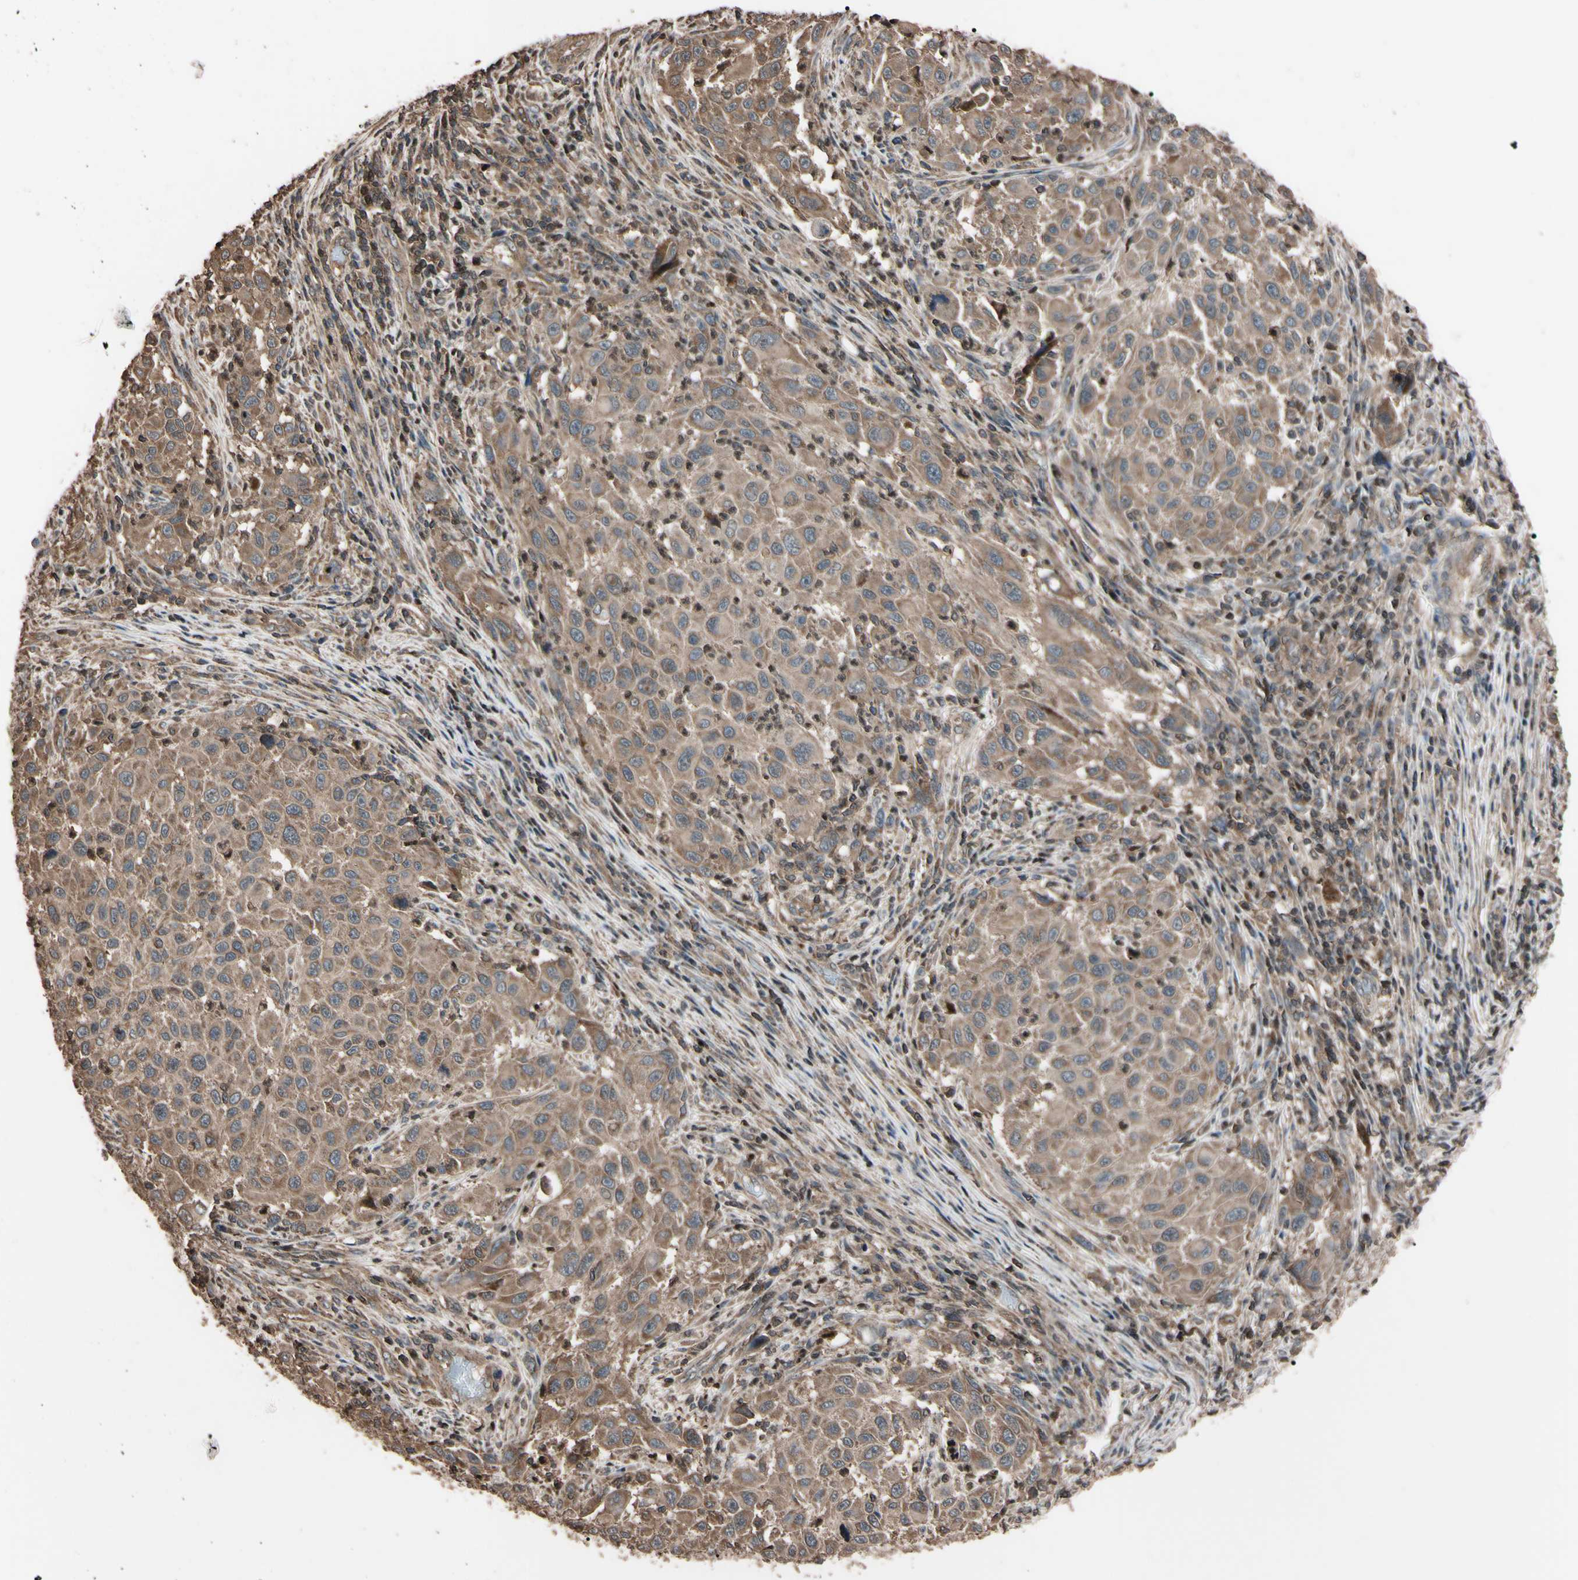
{"staining": {"intensity": "weak", "quantity": ">75%", "location": "cytoplasmic/membranous"}, "tissue": "melanoma", "cell_type": "Tumor cells", "image_type": "cancer", "snomed": [{"axis": "morphology", "description": "Malignant melanoma, Metastatic site"}, {"axis": "topography", "description": "Lymph node"}], "caption": "High-power microscopy captured an immunohistochemistry histopathology image of melanoma, revealing weak cytoplasmic/membranous expression in about >75% of tumor cells.", "gene": "TNFRSF1A", "patient": {"sex": "male", "age": 61}}